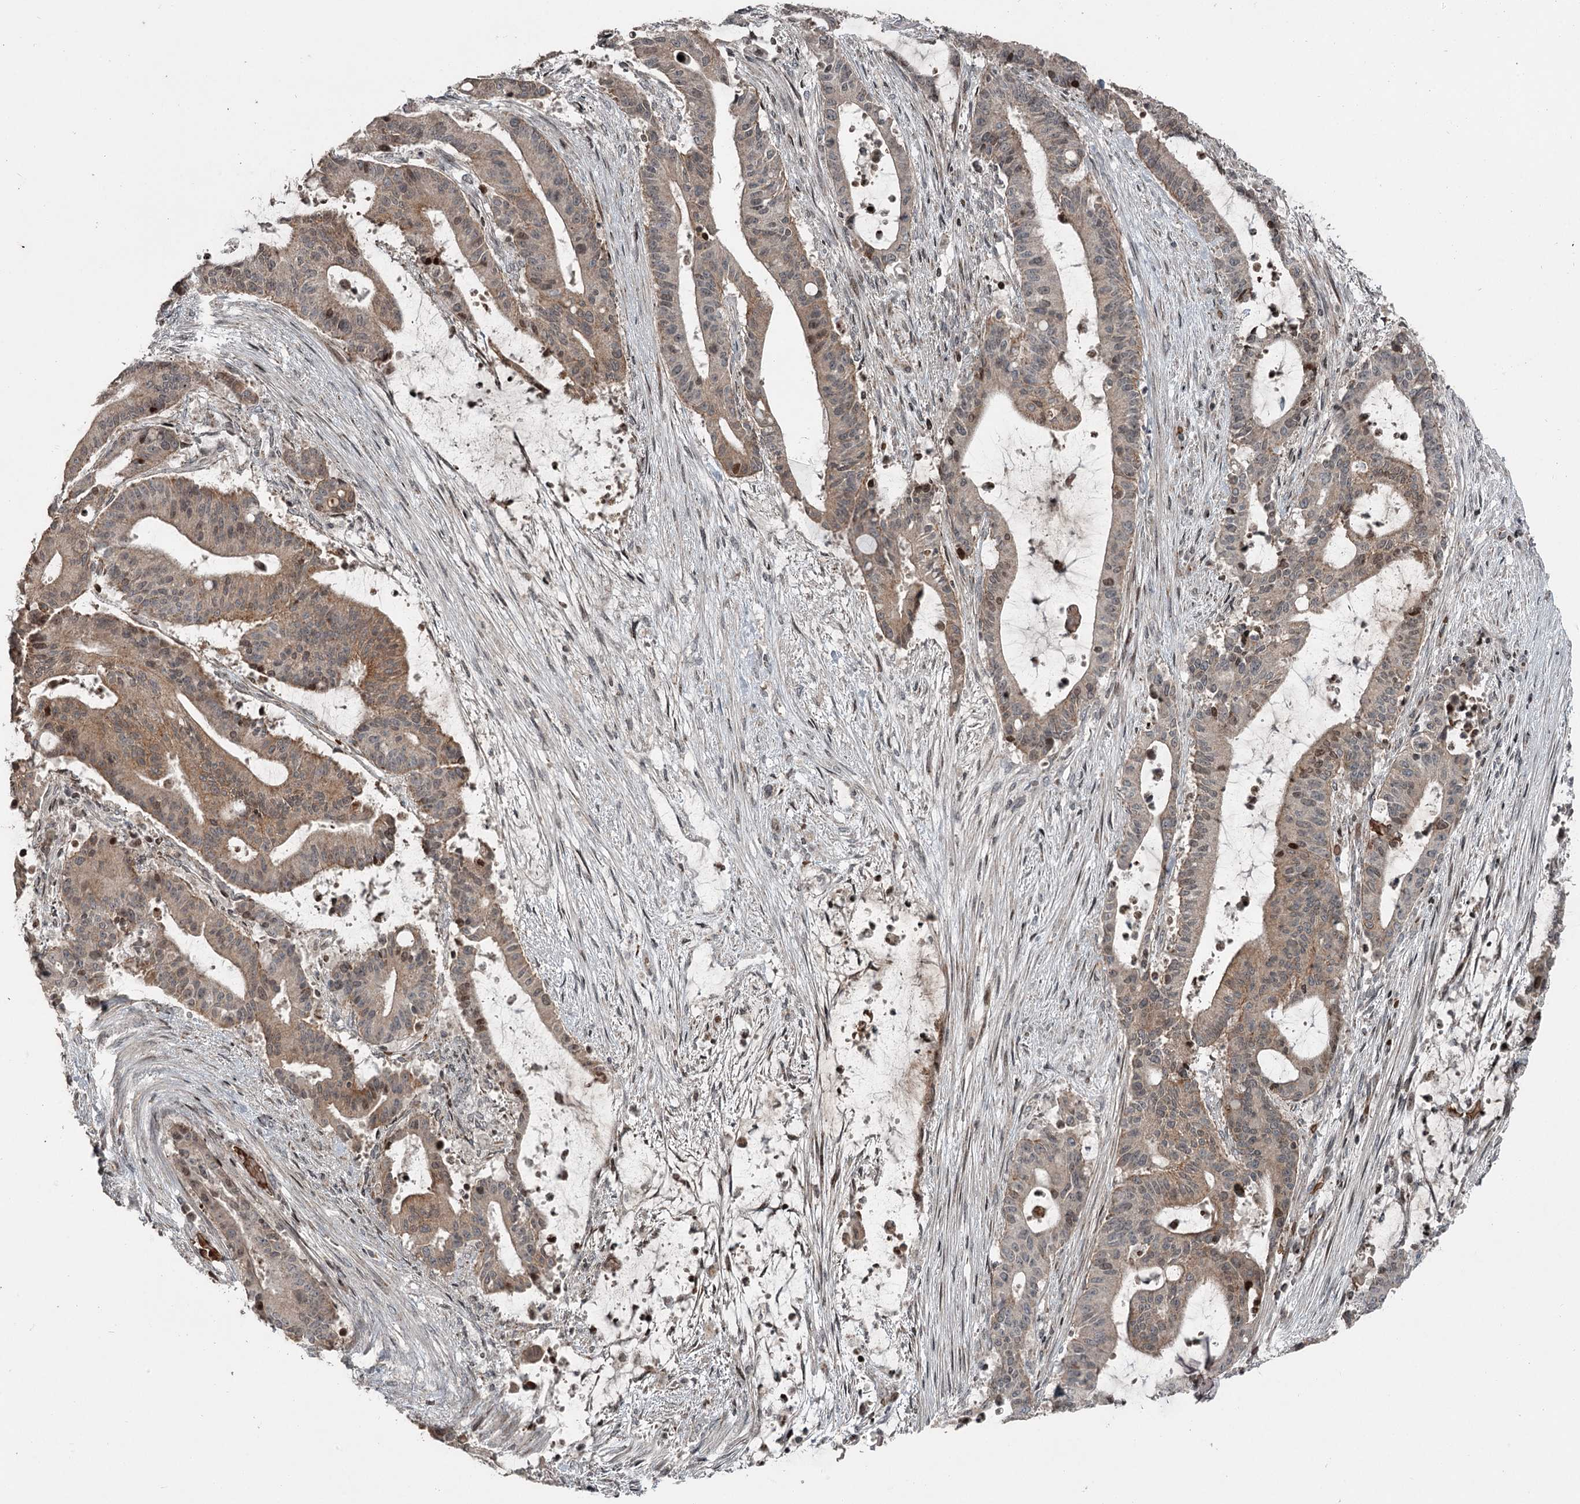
{"staining": {"intensity": "moderate", "quantity": ">75%", "location": "cytoplasmic/membranous"}, "tissue": "liver cancer", "cell_type": "Tumor cells", "image_type": "cancer", "snomed": [{"axis": "morphology", "description": "Normal tissue, NOS"}, {"axis": "morphology", "description": "Cholangiocarcinoma"}, {"axis": "topography", "description": "Liver"}, {"axis": "topography", "description": "Peripheral nerve tissue"}], "caption": "Immunohistochemistry (IHC) histopathology image of human liver cancer (cholangiocarcinoma) stained for a protein (brown), which shows medium levels of moderate cytoplasmic/membranous positivity in about >75% of tumor cells.", "gene": "RASSF8", "patient": {"sex": "female", "age": 73}}